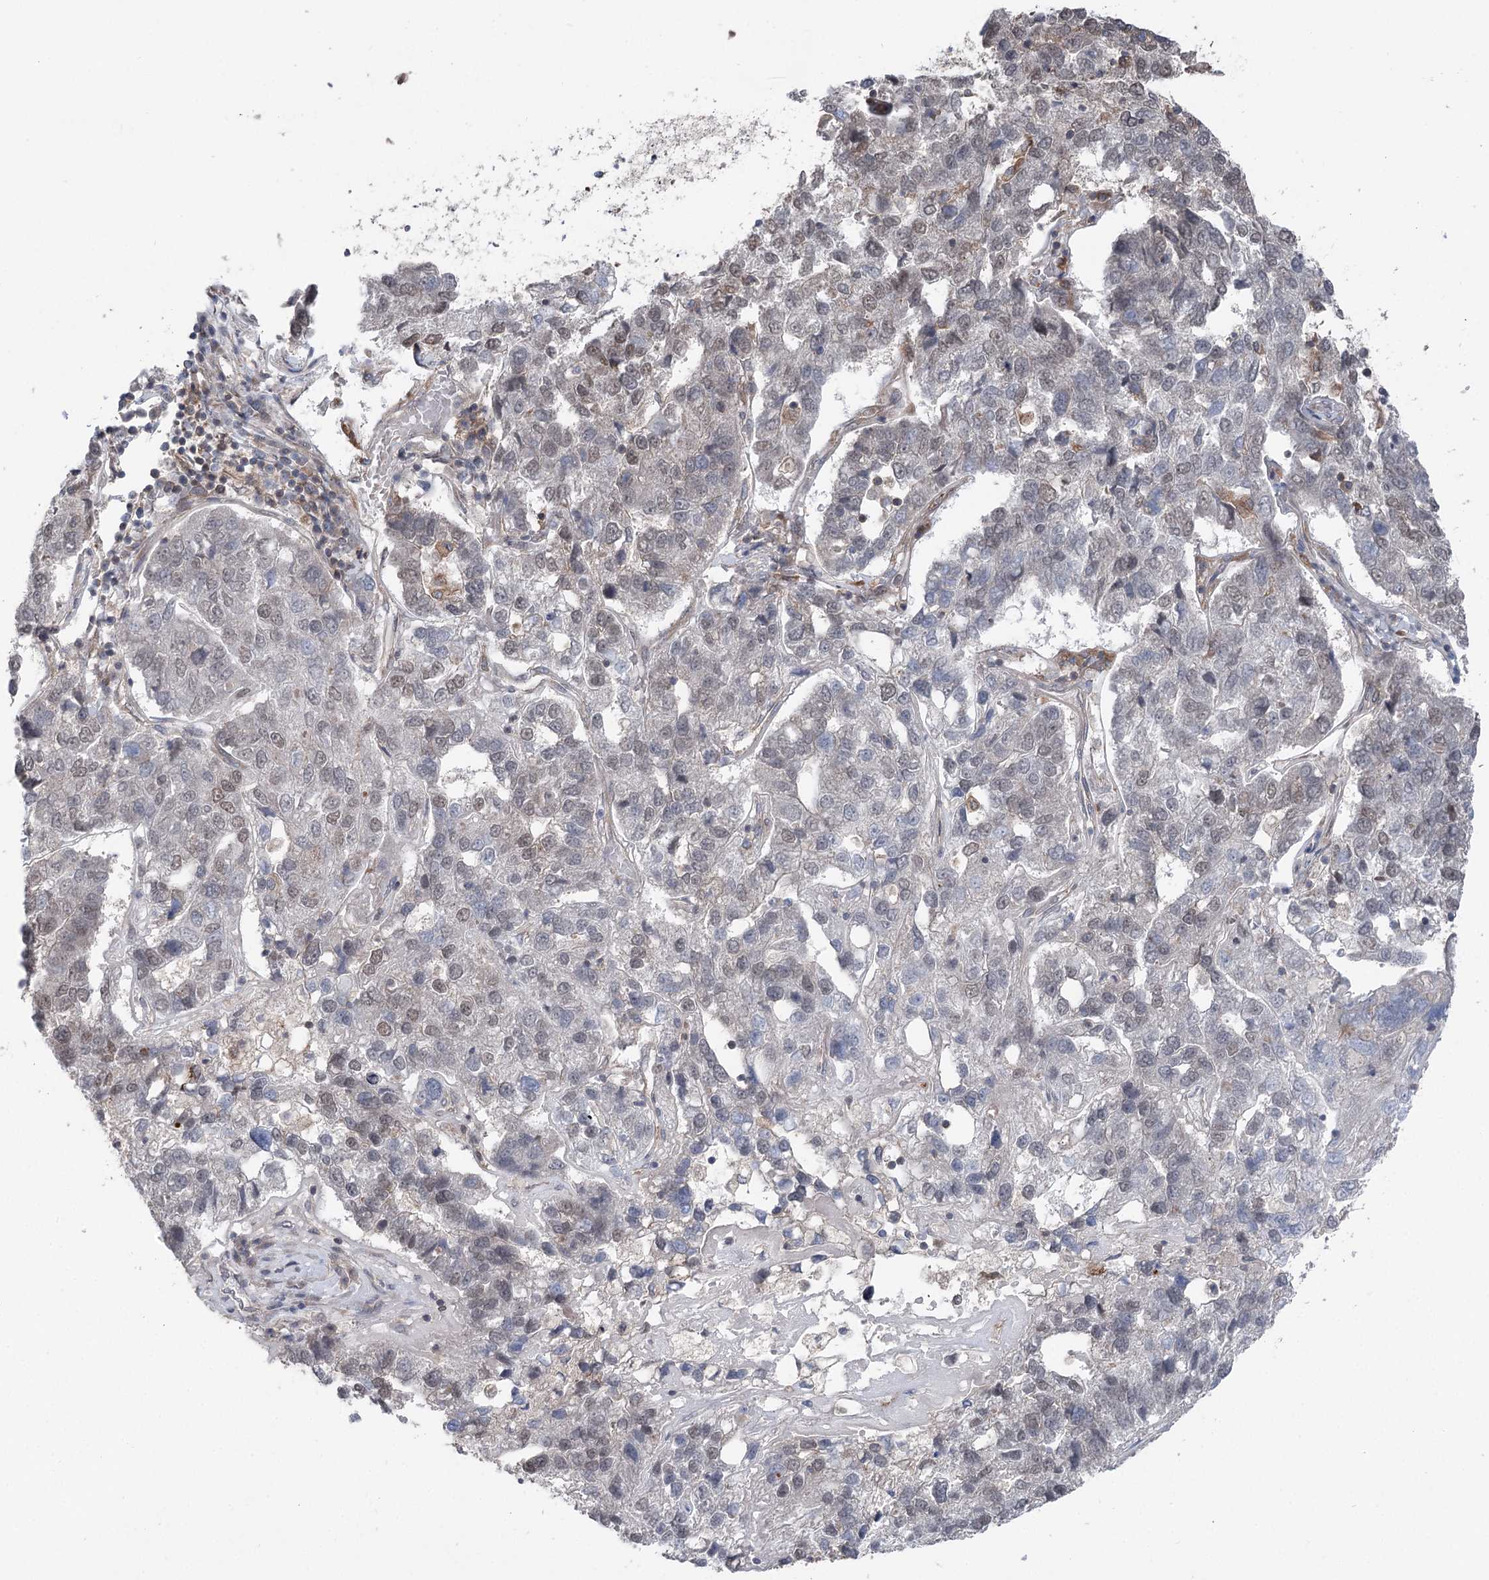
{"staining": {"intensity": "moderate", "quantity": "<25%", "location": "nuclear"}, "tissue": "pancreatic cancer", "cell_type": "Tumor cells", "image_type": "cancer", "snomed": [{"axis": "morphology", "description": "Adenocarcinoma, NOS"}, {"axis": "topography", "description": "Pancreas"}], "caption": "Moderate nuclear staining is appreciated in about <25% of tumor cells in pancreatic cancer (adenocarcinoma).", "gene": "PPP1R21", "patient": {"sex": "female", "age": 61}}